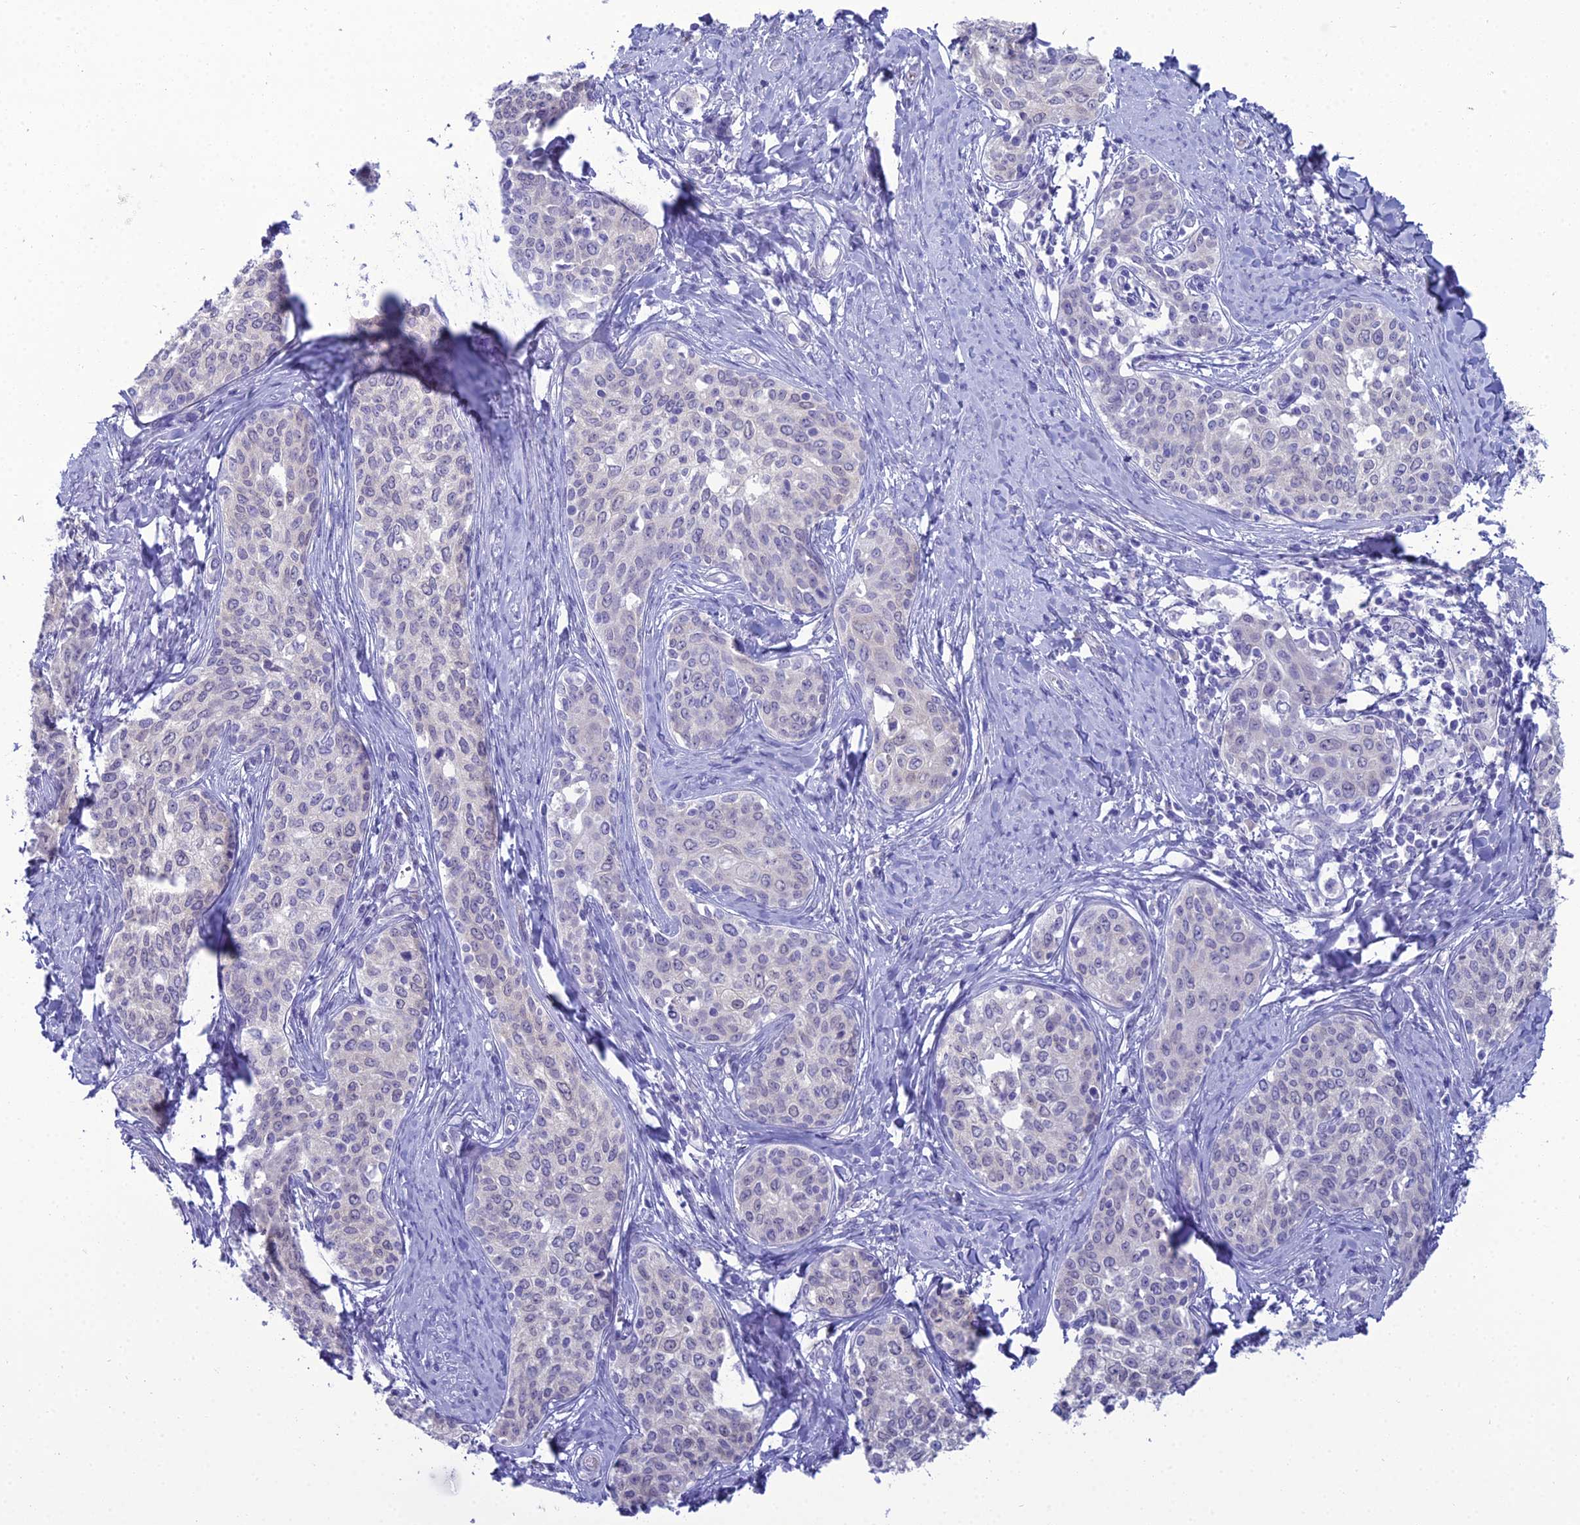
{"staining": {"intensity": "negative", "quantity": "none", "location": "none"}, "tissue": "cervical cancer", "cell_type": "Tumor cells", "image_type": "cancer", "snomed": [{"axis": "morphology", "description": "Squamous cell carcinoma, NOS"}, {"axis": "morphology", "description": "Adenocarcinoma, NOS"}, {"axis": "topography", "description": "Cervix"}], "caption": "Immunohistochemistry (IHC) of human adenocarcinoma (cervical) demonstrates no expression in tumor cells.", "gene": "GNPNAT1", "patient": {"sex": "female", "age": 52}}